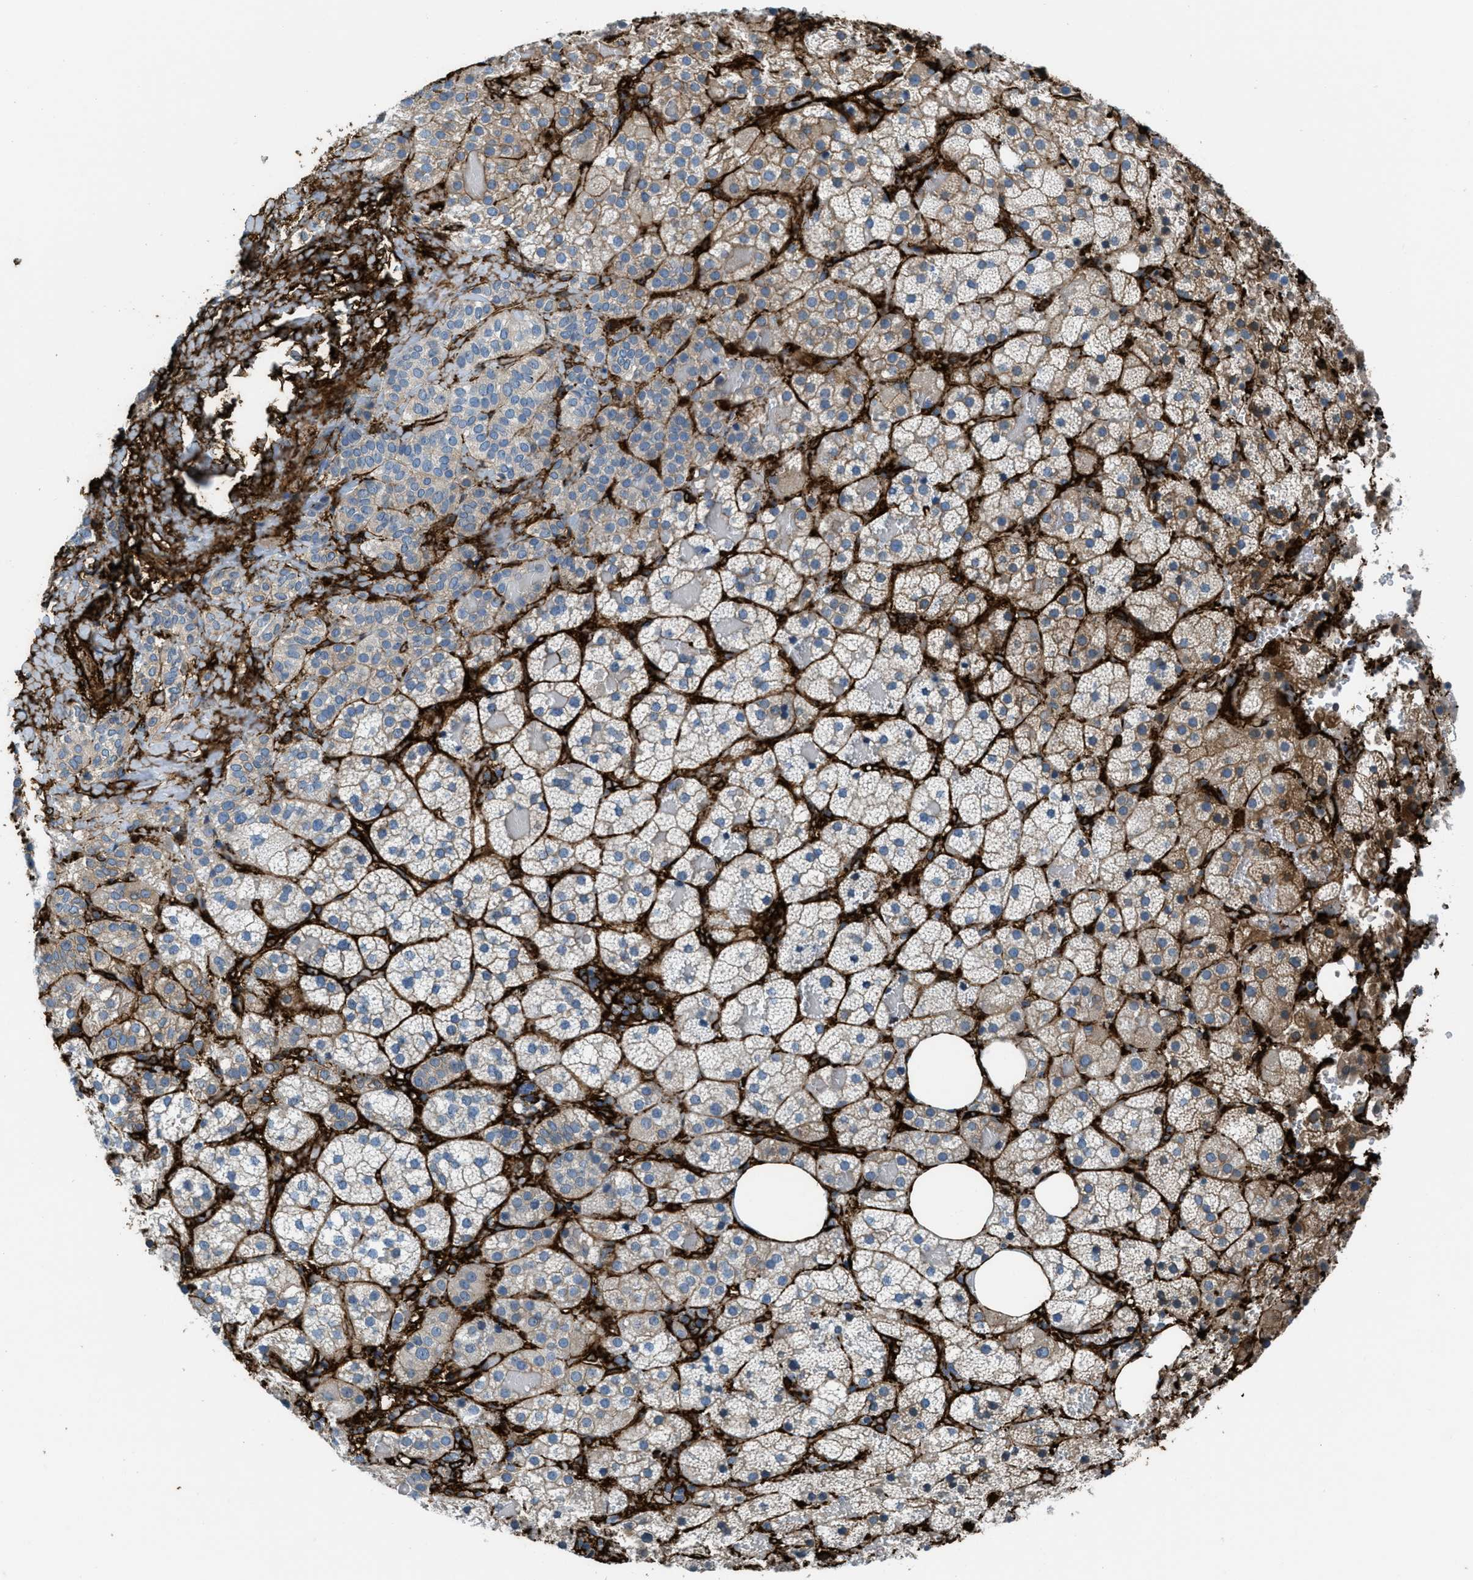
{"staining": {"intensity": "weak", "quantity": "25%-75%", "location": "cytoplasmic/membranous"}, "tissue": "adrenal gland", "cell_type": "Glandular cells", "image_type": "normal", "snomed": [{"axis": "morphology", "description": "Normal tissue, NOS"}, {"axis": "topography", "description": "Adrenal gland"}], "caption": "IHC (DAB (3,3'-diaminobenzidine)) staining of unremarkable adrenal gland reveals weak cytoplasmic/membranous protein positivity in approximately 25%-75% of glandular cells. (Brightfield microscopy of DAB IHC at high magnification).", "gene": "CALD1", "patient": {"sex": "female", "age": 59}}